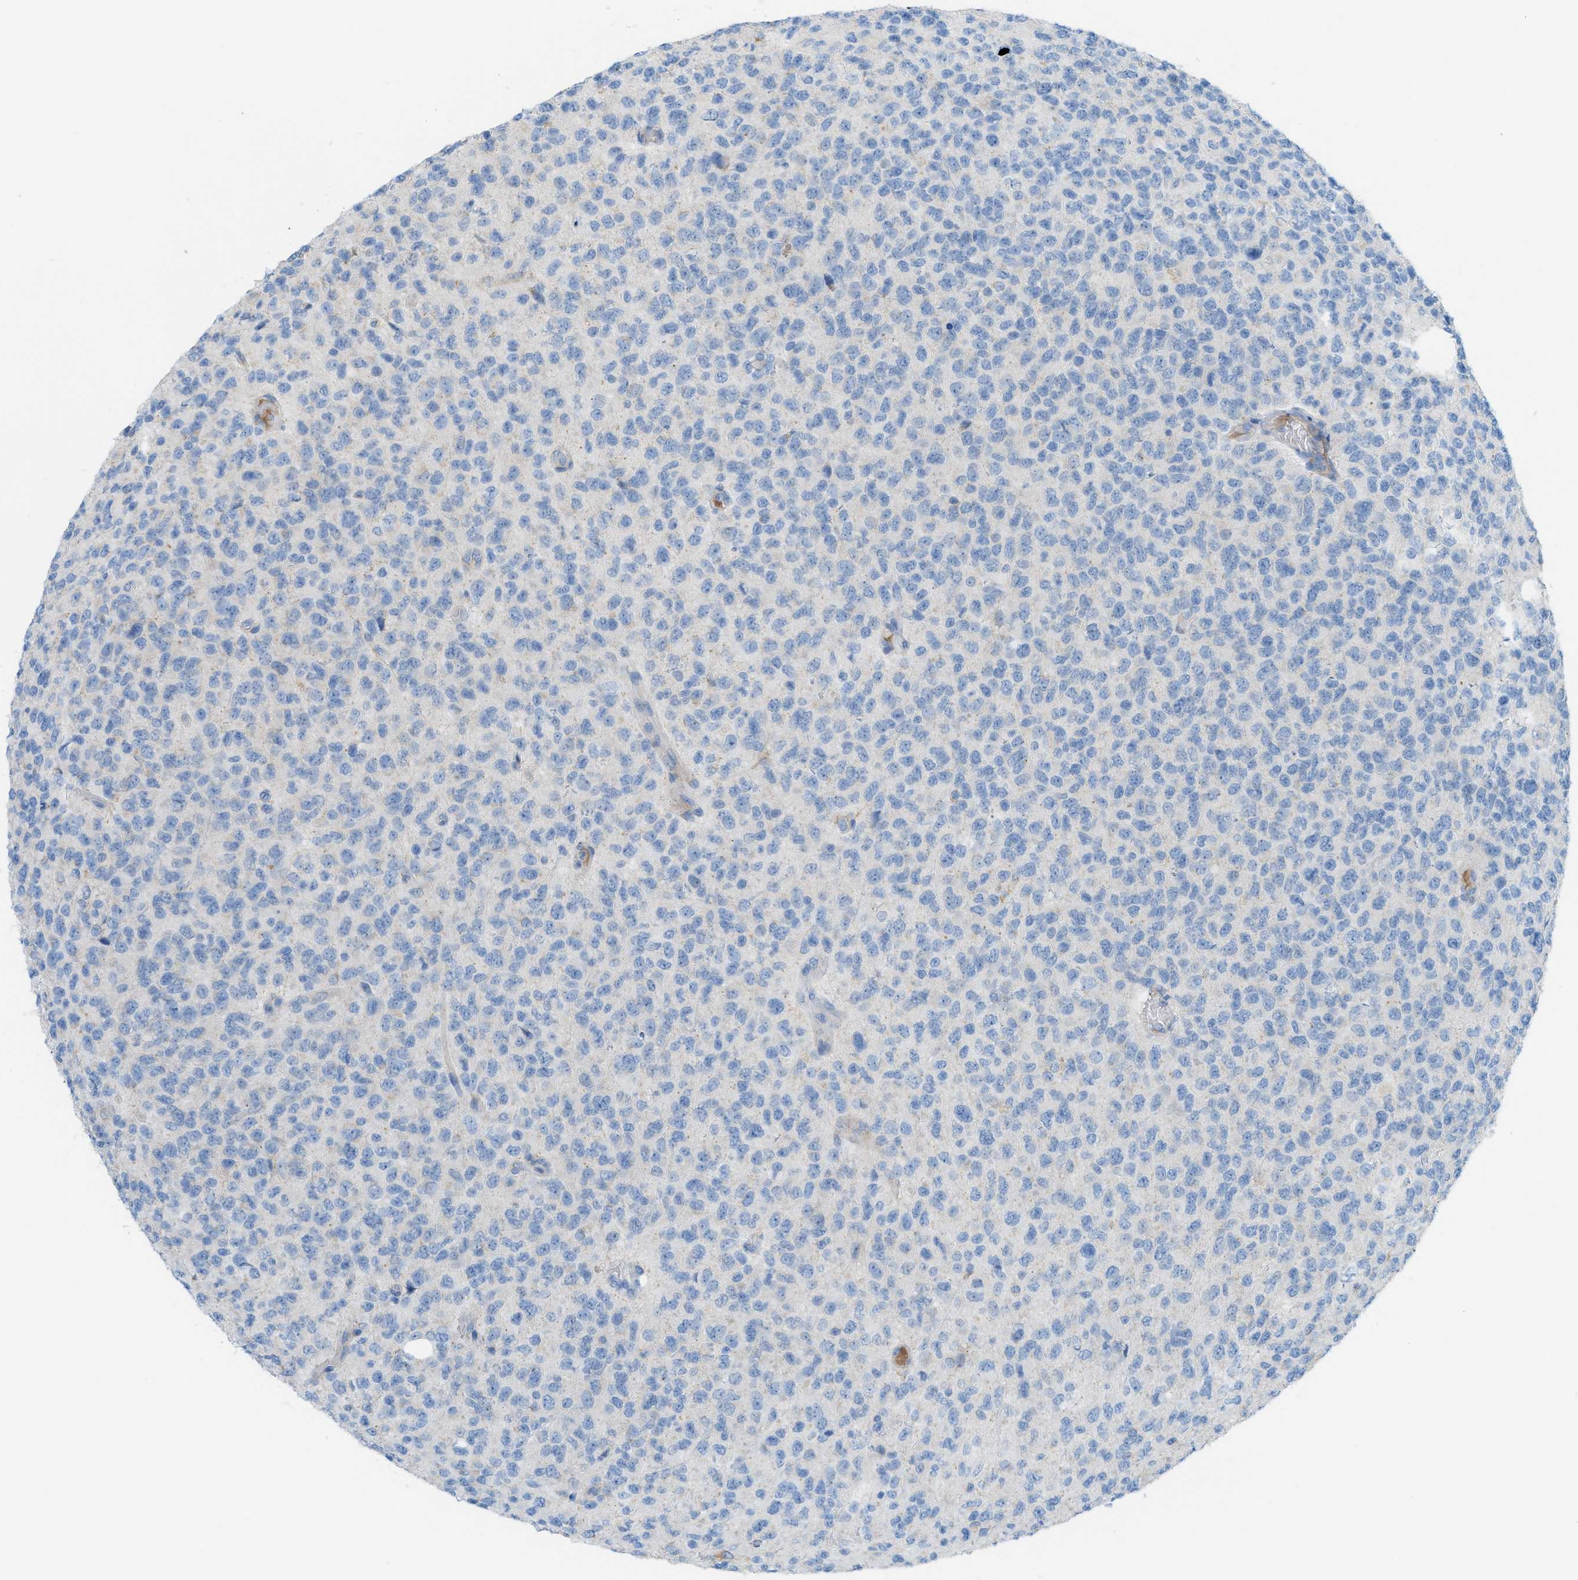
{"staining": {"intensity": "negative", "quantity": "none", "location": "none"}, "tissue": "glioma", "cell_type": "Tumor cells", "image_type": "cancer", "snomed": [{"axis": "morphology", "description": "Glioma, malignant, High grade"}, {"axis": "topography", "description": "pancreas cauda"}], "caption": "Immunohistochemistry (IHC) of human malignant glioma (high-grade) exhibits no staining in tumor cells.", "gene": "MYH11", "patient": {"sex": "male", "age": 60}}